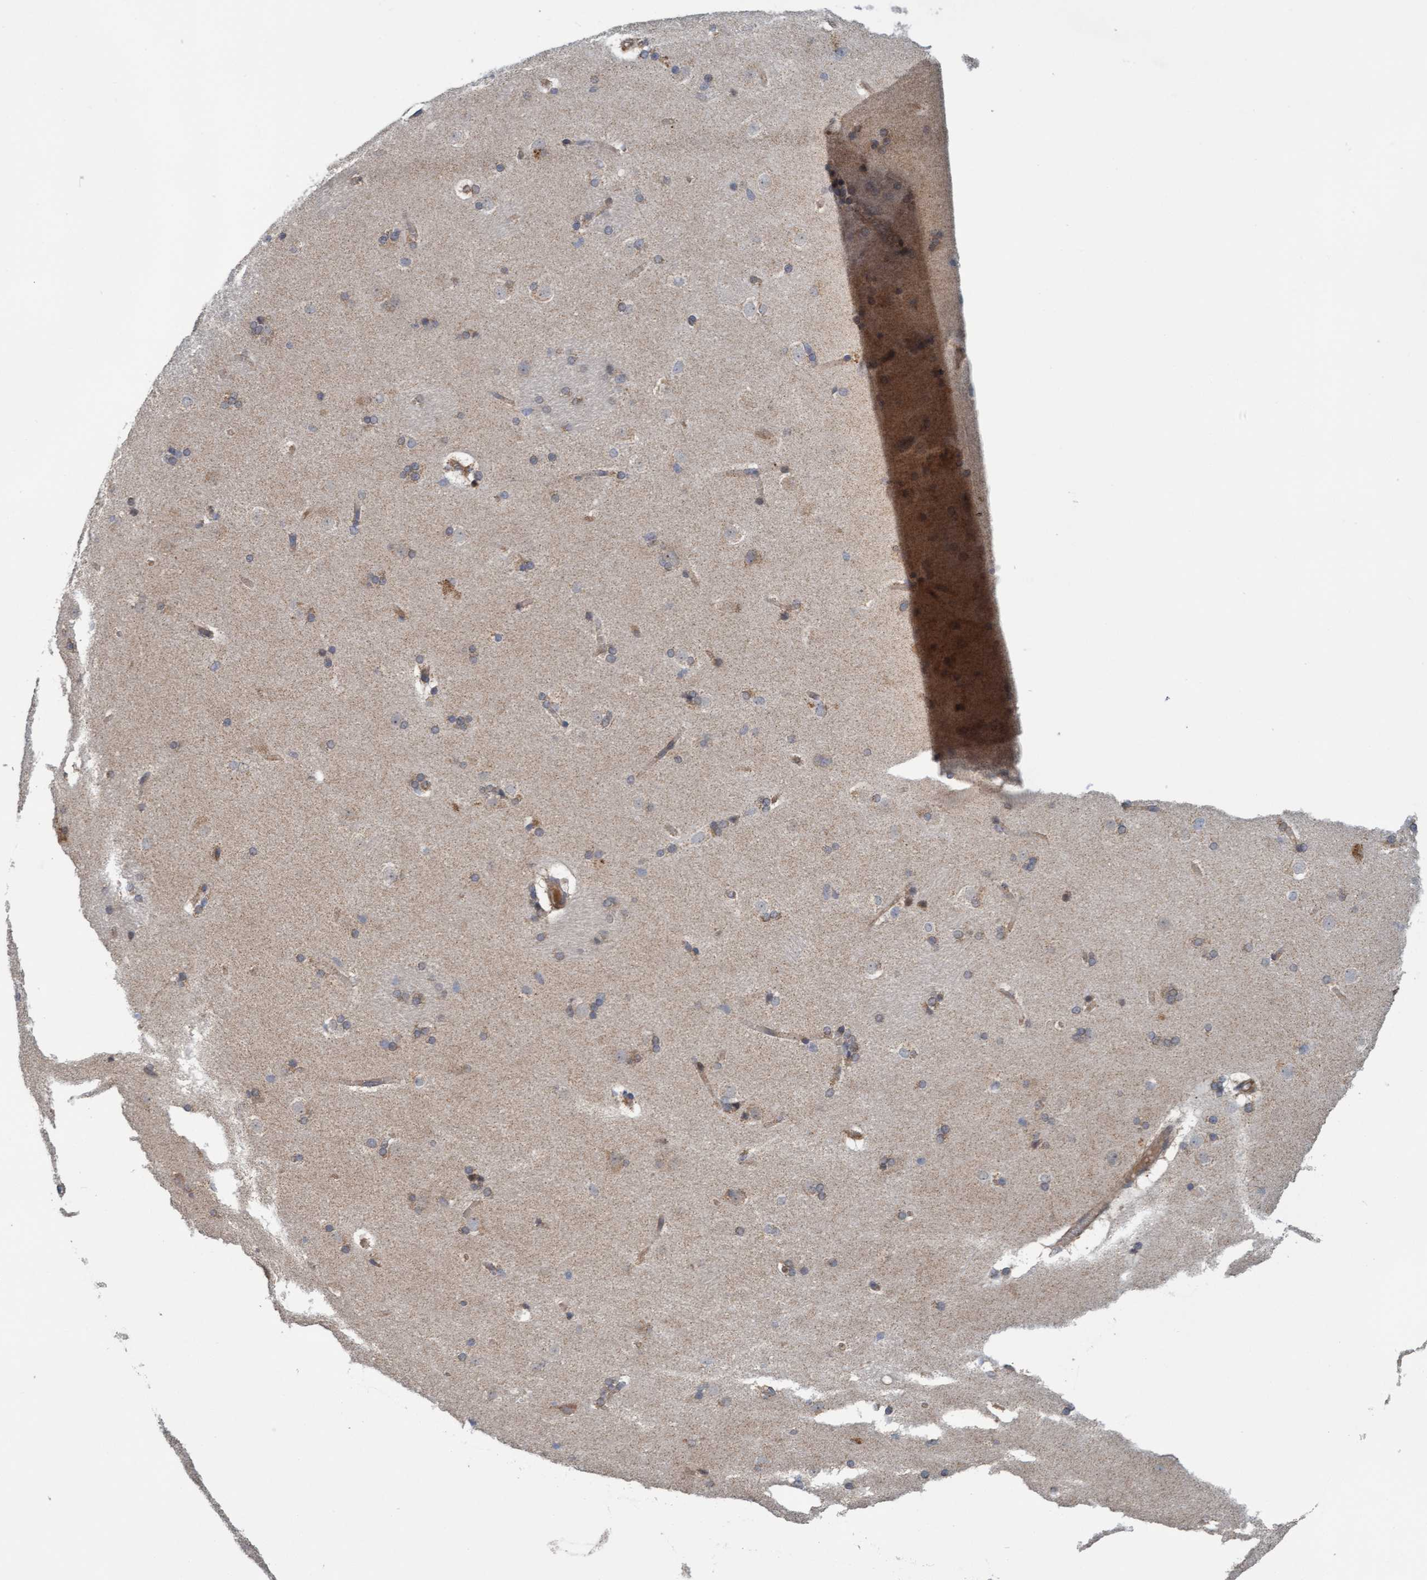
{"staining": {"intensity": "weak", "quantity": "25%-75%", "location": "cytoplasmic/membranous"}, "tissue": "caudate", "cell_type": "Glial cells", "image_type": "normal", "snomed": [{"axis": "morphology", "description": "Normal tissue, NOS"}, {"axis": "topography", "description": "Lateral ventricle wall"}], "caption": "Protein expression analysis of normal human caudate reveals weak cytoplasmic/membranous expression in approximately 25%-75% of glial cells. Nuclei are stained in blue.", "gene": "ZNF566", "patient": {"sex": "female", "age": 19}}